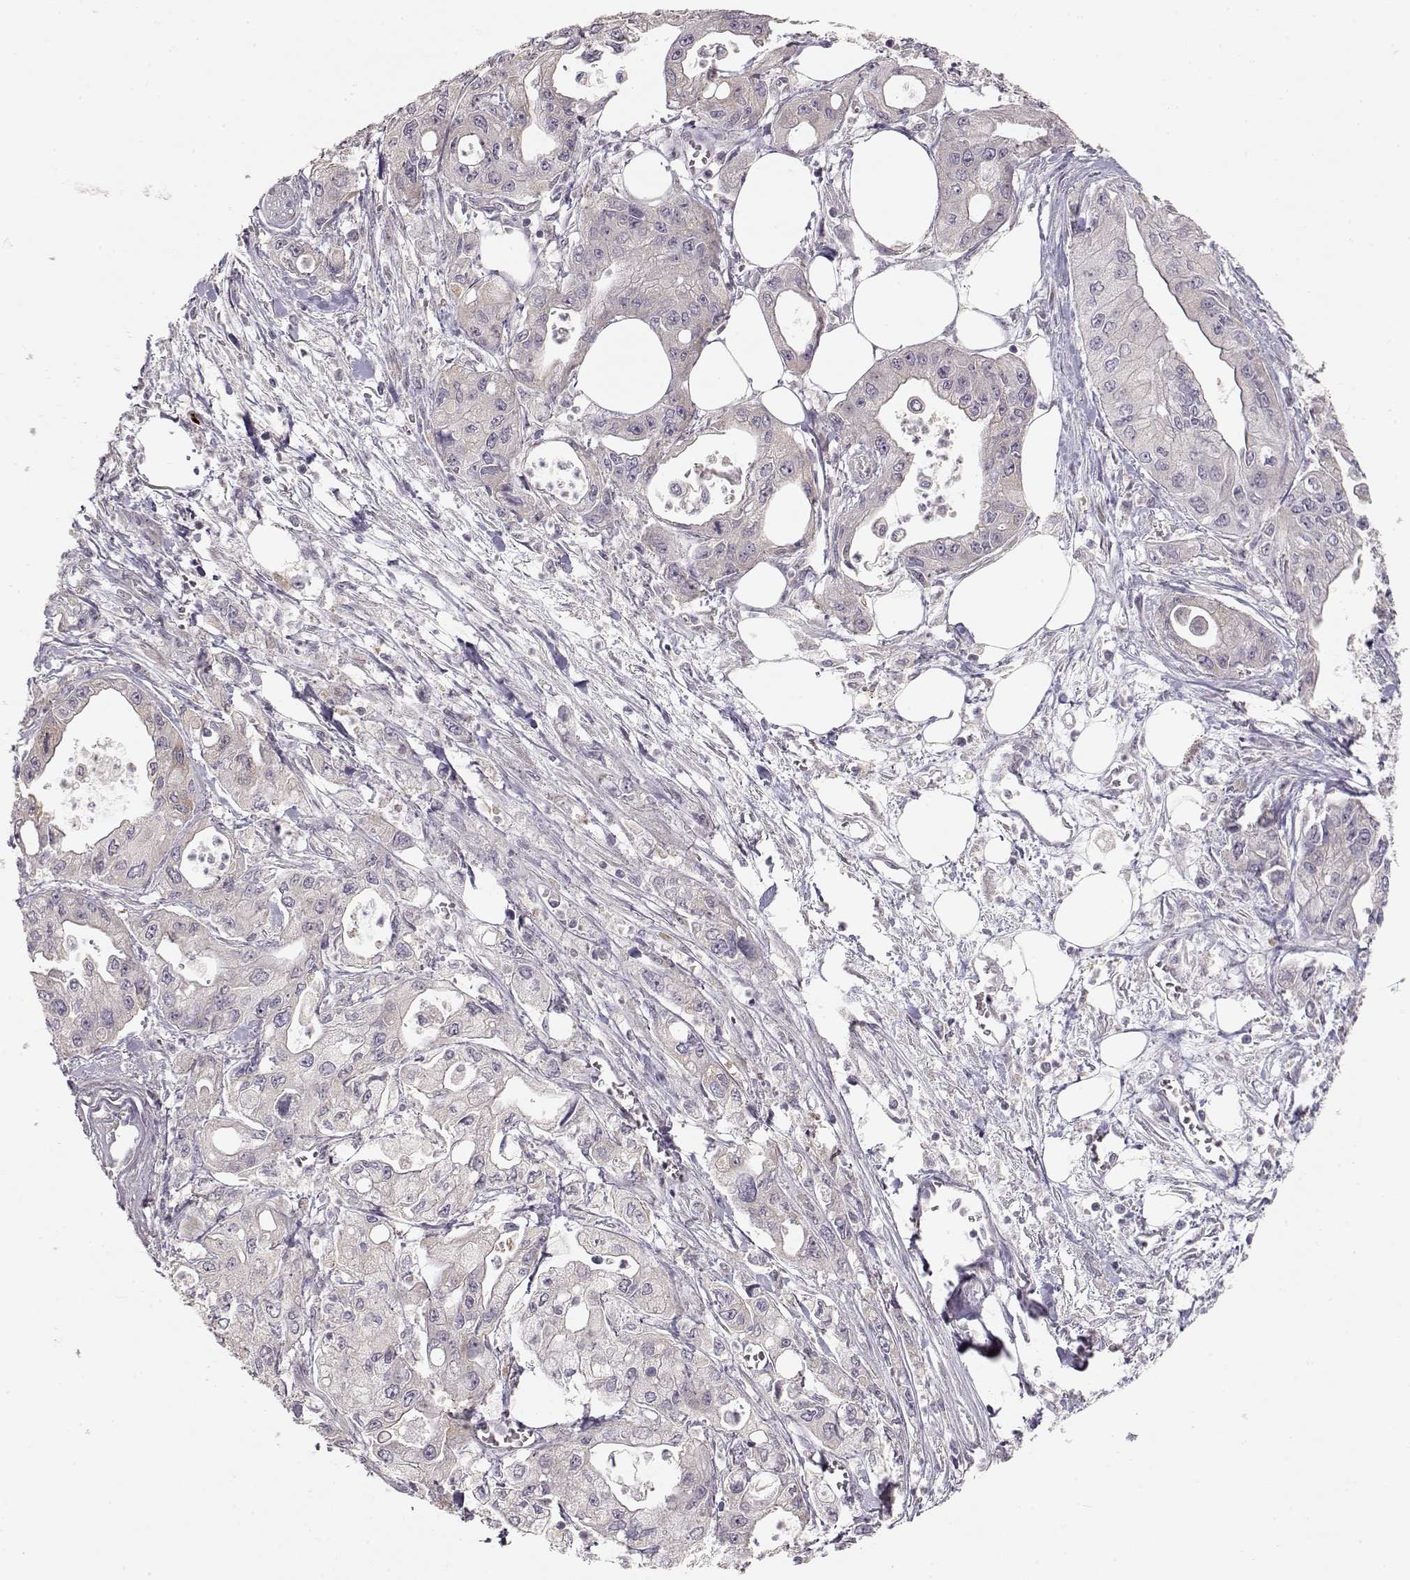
{"staining": {"intensity": "negative", "quantity": "none", "location": "none"}, "tissue": "pancreatic cancer", "cell_type": "Tumor cells", "image_type": "cancer", "snomed": [{"axis": "morphology", "description": "Adenocarcinoma, NOS"}, {"axis": "topography", "description": "Pancreas"}], "caption": "Tumor cells show no significant expression in pancreatic cancer.", "gene": "ARHGAP8", "patient": {"sex": "male", "age": 70}}